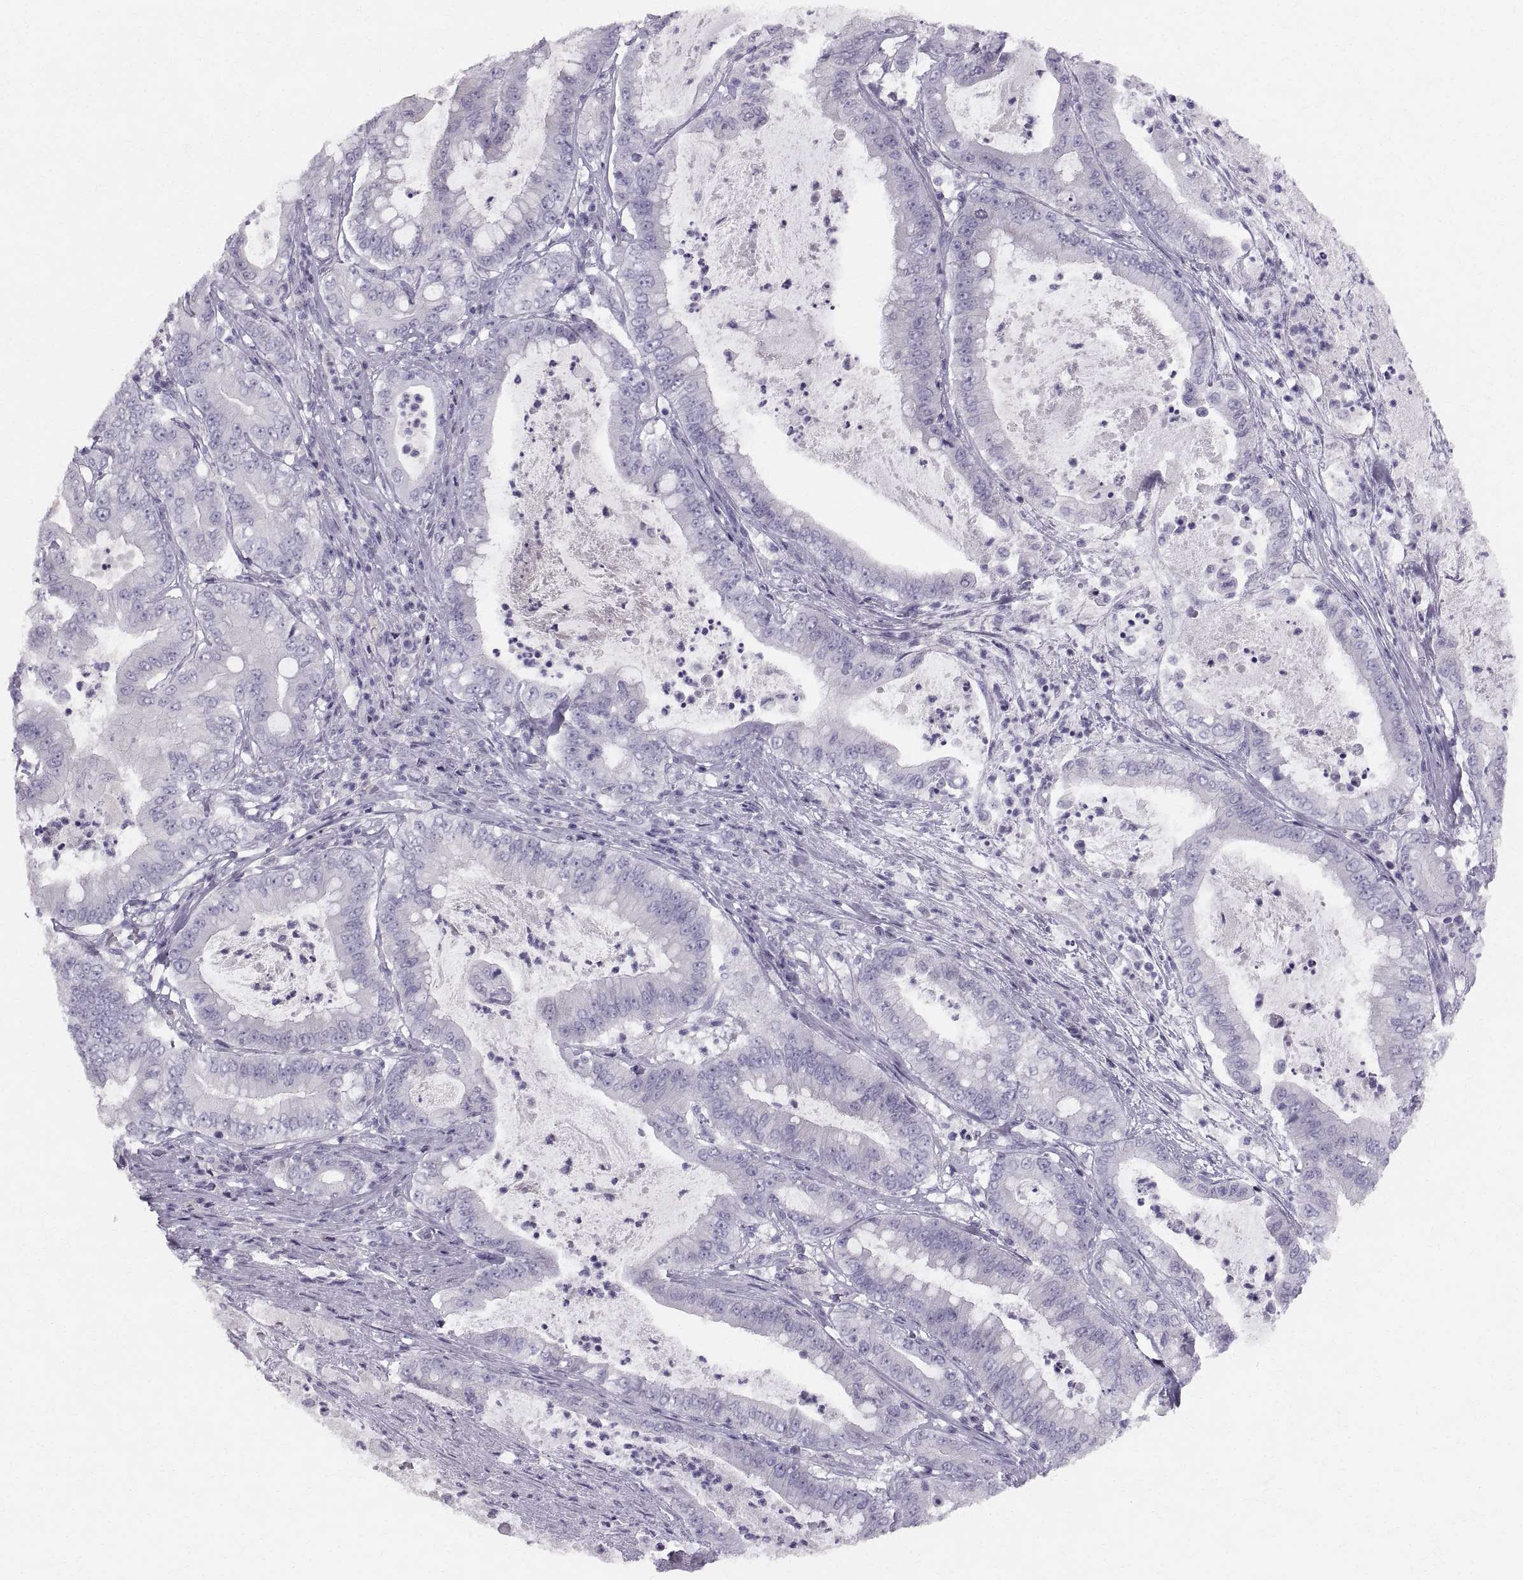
{"staining": {"intensity": "negative", "quantity": "none", "location": "none"}, "tissue": "pancreatic cancer", "cell_type": "Tumor cells", "image_type": "cancer", "snomed": [{"axis": "morphology", "description": "Adenocarcinoma, NOS"}, {"axis": "topography", "description": "Pancreas"}], "caption": "An immunohistochemistry (IHC) micrograph of pancreatic cancer is shown. There is no staining in tumor cells of pancreatic cancer.", "gene": "SLC22A6", "patient": {"sex": "male", "age": 71}}